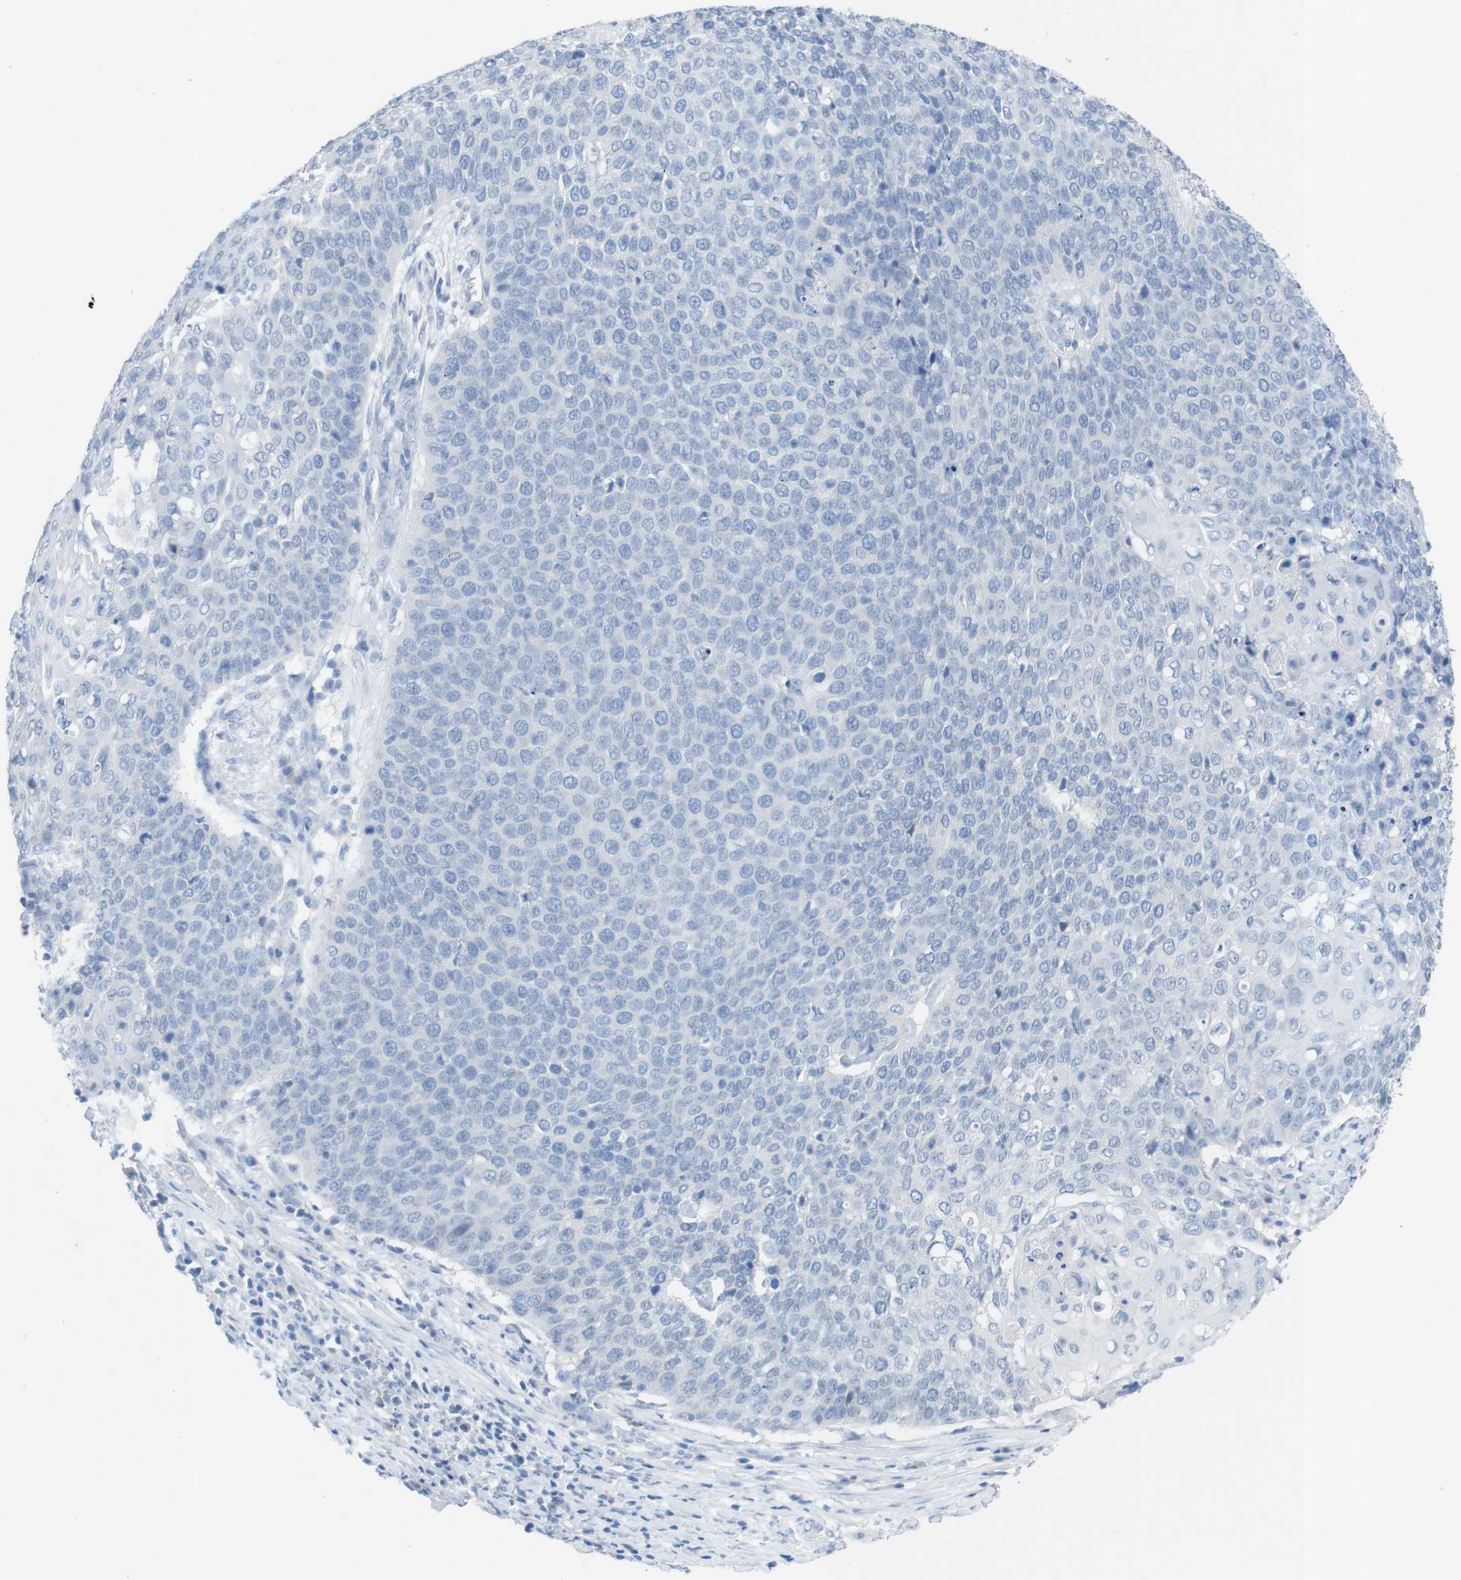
{"staining": {"intensity": "negative", "quantity": "none", "location": "none"}, "tissue": "cervical cancer", "cell_type": "Tumor cells", "image_type": "cancer", "snomed": [{"axis": "morphology", "description": "Squamous cell carcinoma, NOS"}, {"axis": "topography", "description": "Cervix"}], "caption": "The immunohistochemistry (IHC) micrograph has no significant positivity in tumor cells of cervical cancer (squamous cell carcinoma) tissue.", "gene": "SALL4", "patient": {"sex": "female", "age": 39}}